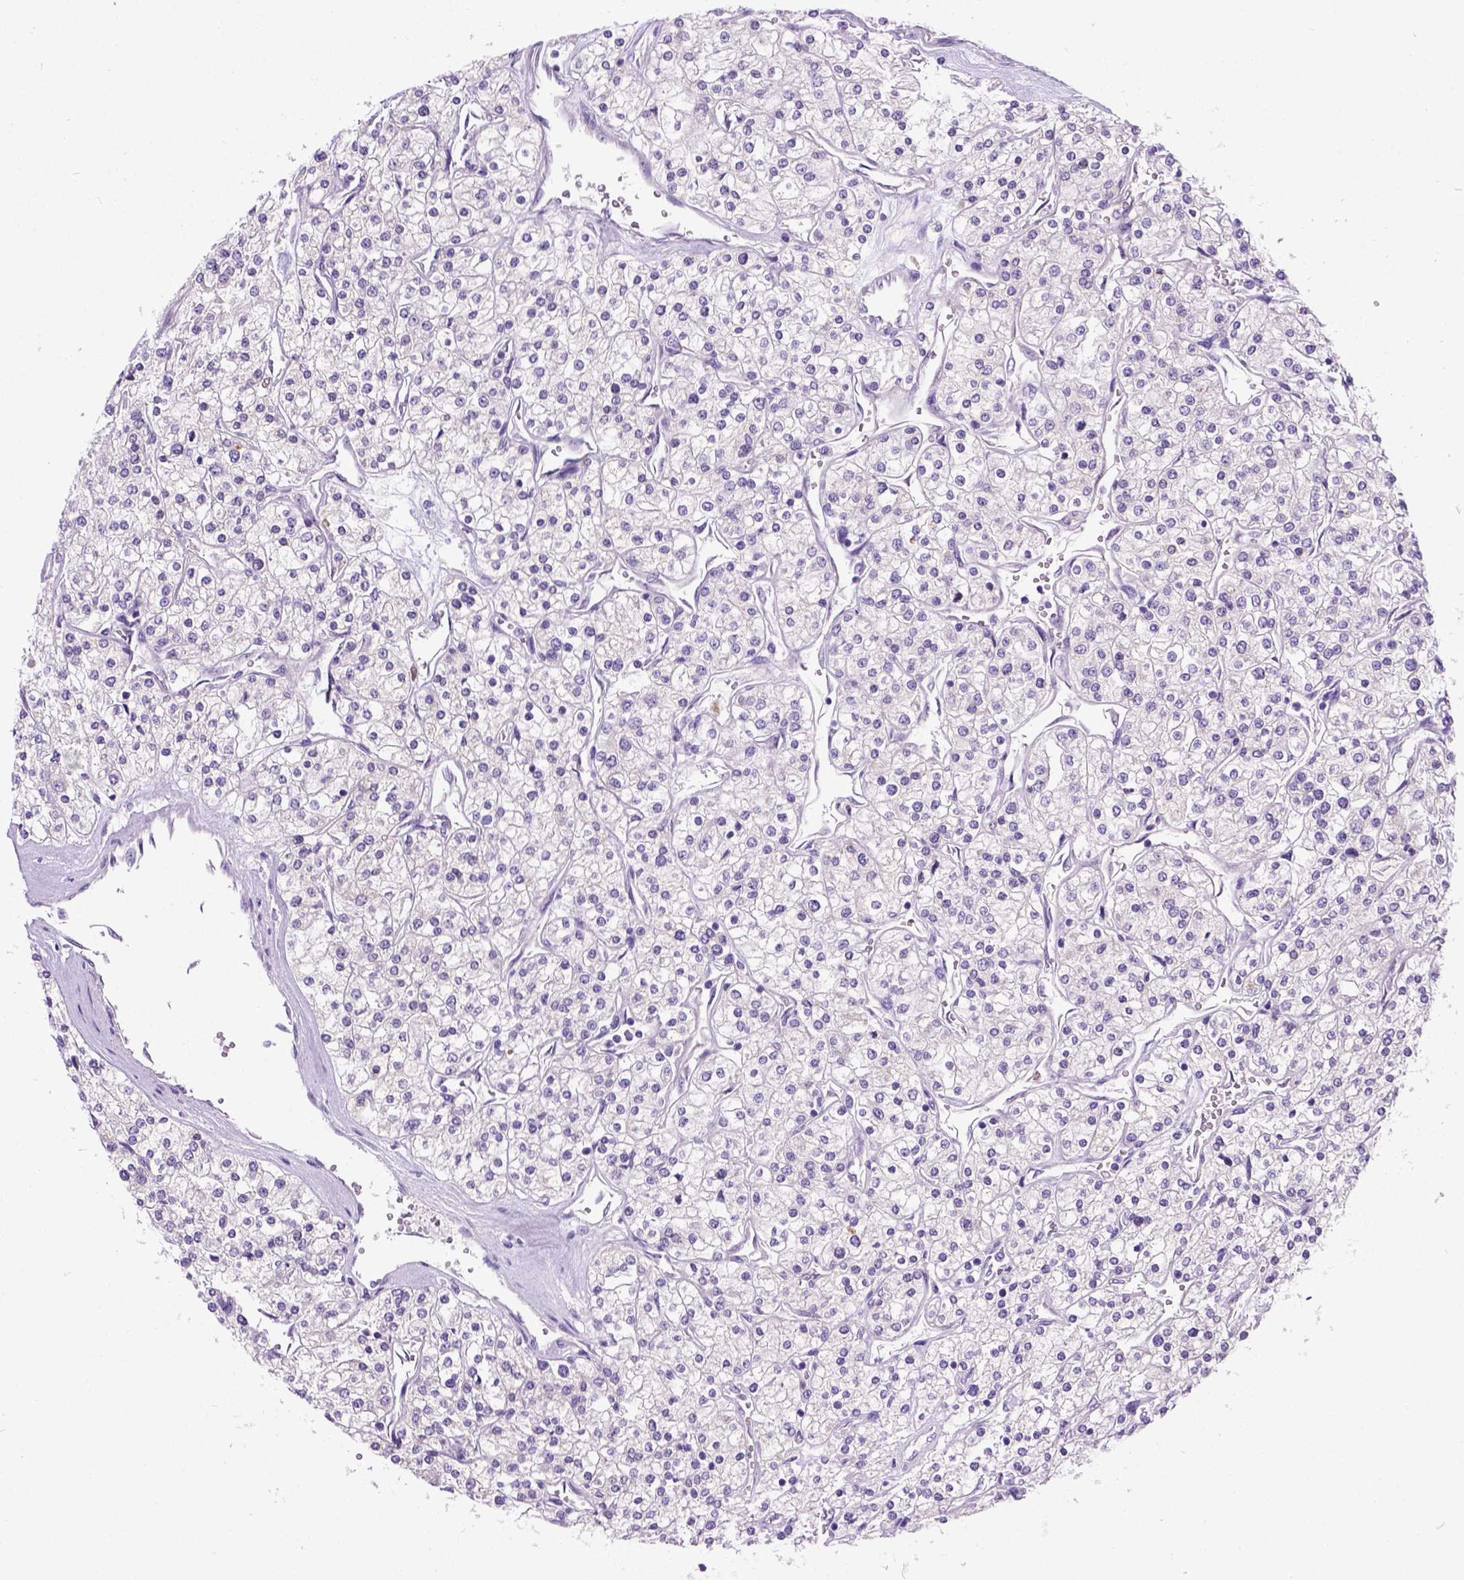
{"staining": {"intensity": "negative", "quantity": "none", "location": "none"}, "tissue": "renal cancer", "cell_type": "Tumor cells", "image_type": "cancer", "snomed": [{"axis": "morphology", "description": "Adenocarcinoma, NOS"}, {"axis": "topography", "description": "Kidney"}], "caption": "An IHC micrograph of adenocarcinoma (renal) is shown. There is no staining in tumor cells of adenocarcinoma (renal).", "gene": "NEK5", "patient": {"sex": "male", "age": 80}}